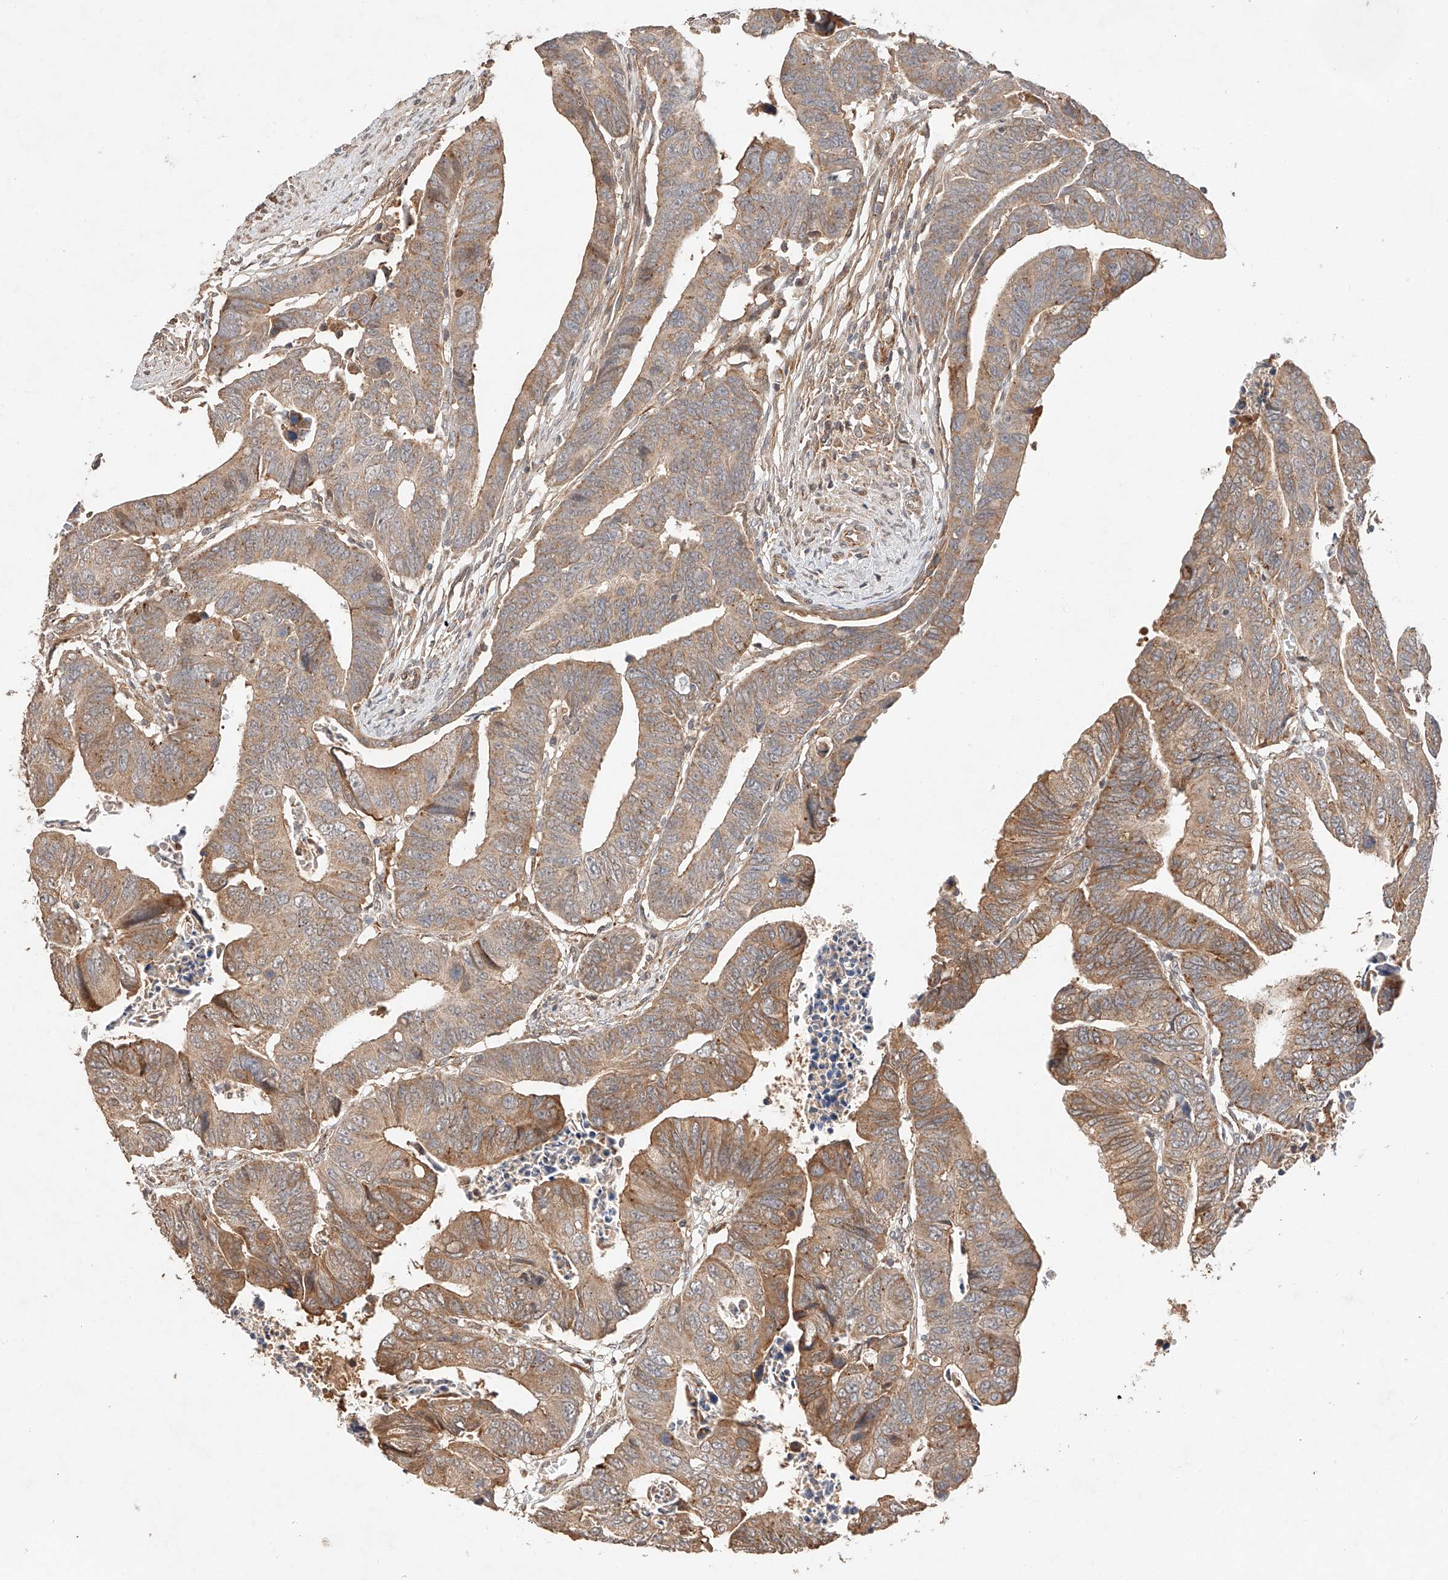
{"staining": {"intensity": "moderate", "quantity": ">75%", "location": "cytoplasmic/membranous"}, "tissue": "colorectal cancer", "cell_type": "Tumor cells", "image_type": "cancer", "snomed": [{"axis": "morphology", "description": "Adenocarcinoma, NOS"}, {"axis": "topography", "description": "Rectum"}], "caption": "Moderate cytoplasmic/membranous expression is seen in approximately >75% of tumor cells in colorectal cancer (adenocarcinoma). (DAB = brown stain, brightfield microscopy at high magnification).", "gene": "SUSD6", "patient": {"sex": "female", "age": 65}}